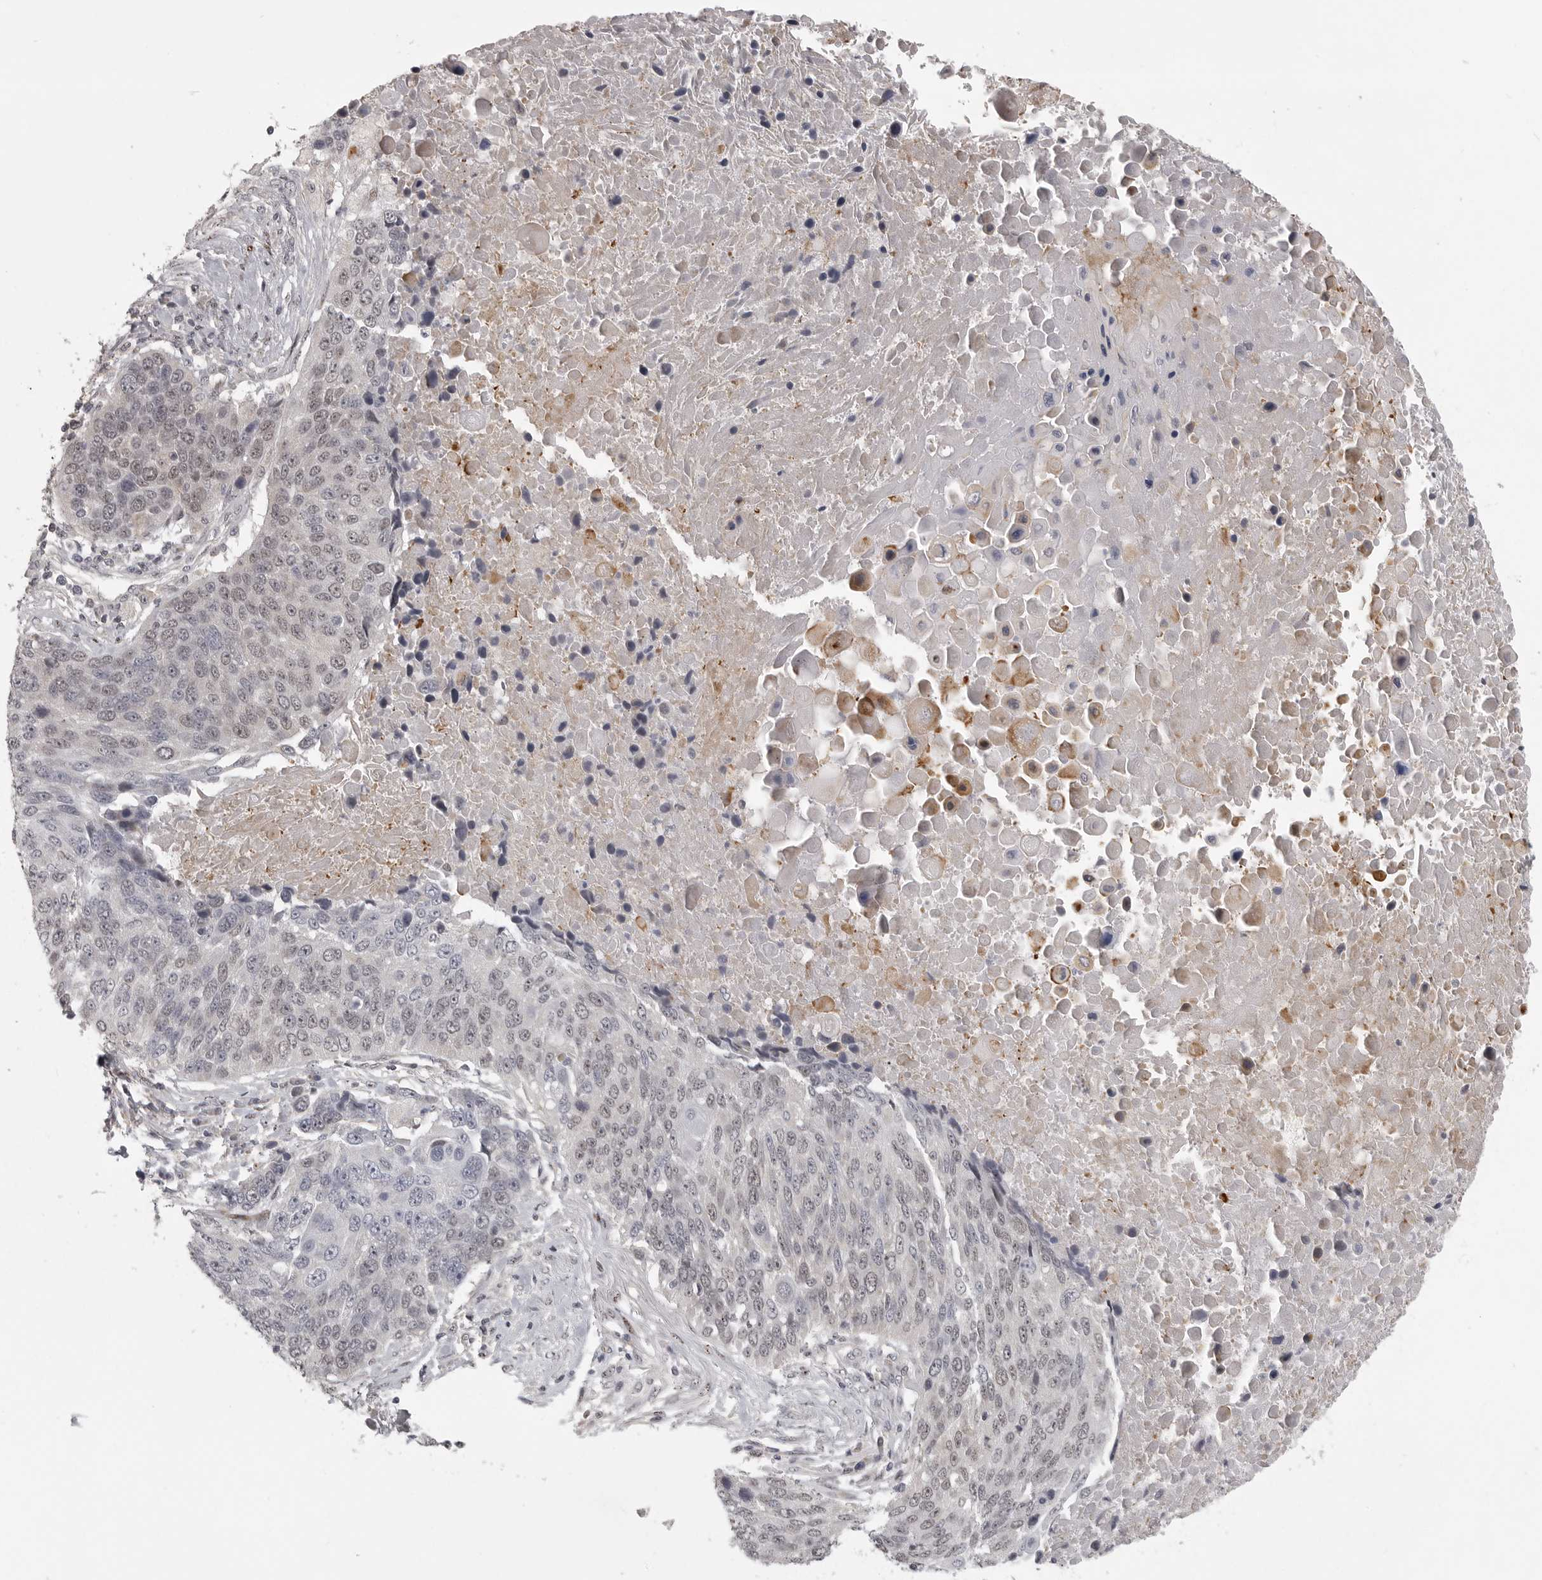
{"staining": {"intensity": "weak", "quantity": "<25%", "location": "nuclear"}, "tissue": "lung cancer", "cell_type": "Tumor cells", "image_type": "cancer", "snomed": [{"axis": "morphology", "description": "Squamous cell carcinoma, NOS"}, {"axis": "topography", "description": "Lung"}], "caption": "Tumor cells show no significant staining in lung cancer (squamous cell carcinoma).", "gene": "POLE2", "patient": {"sex": "male", "age": 66}}